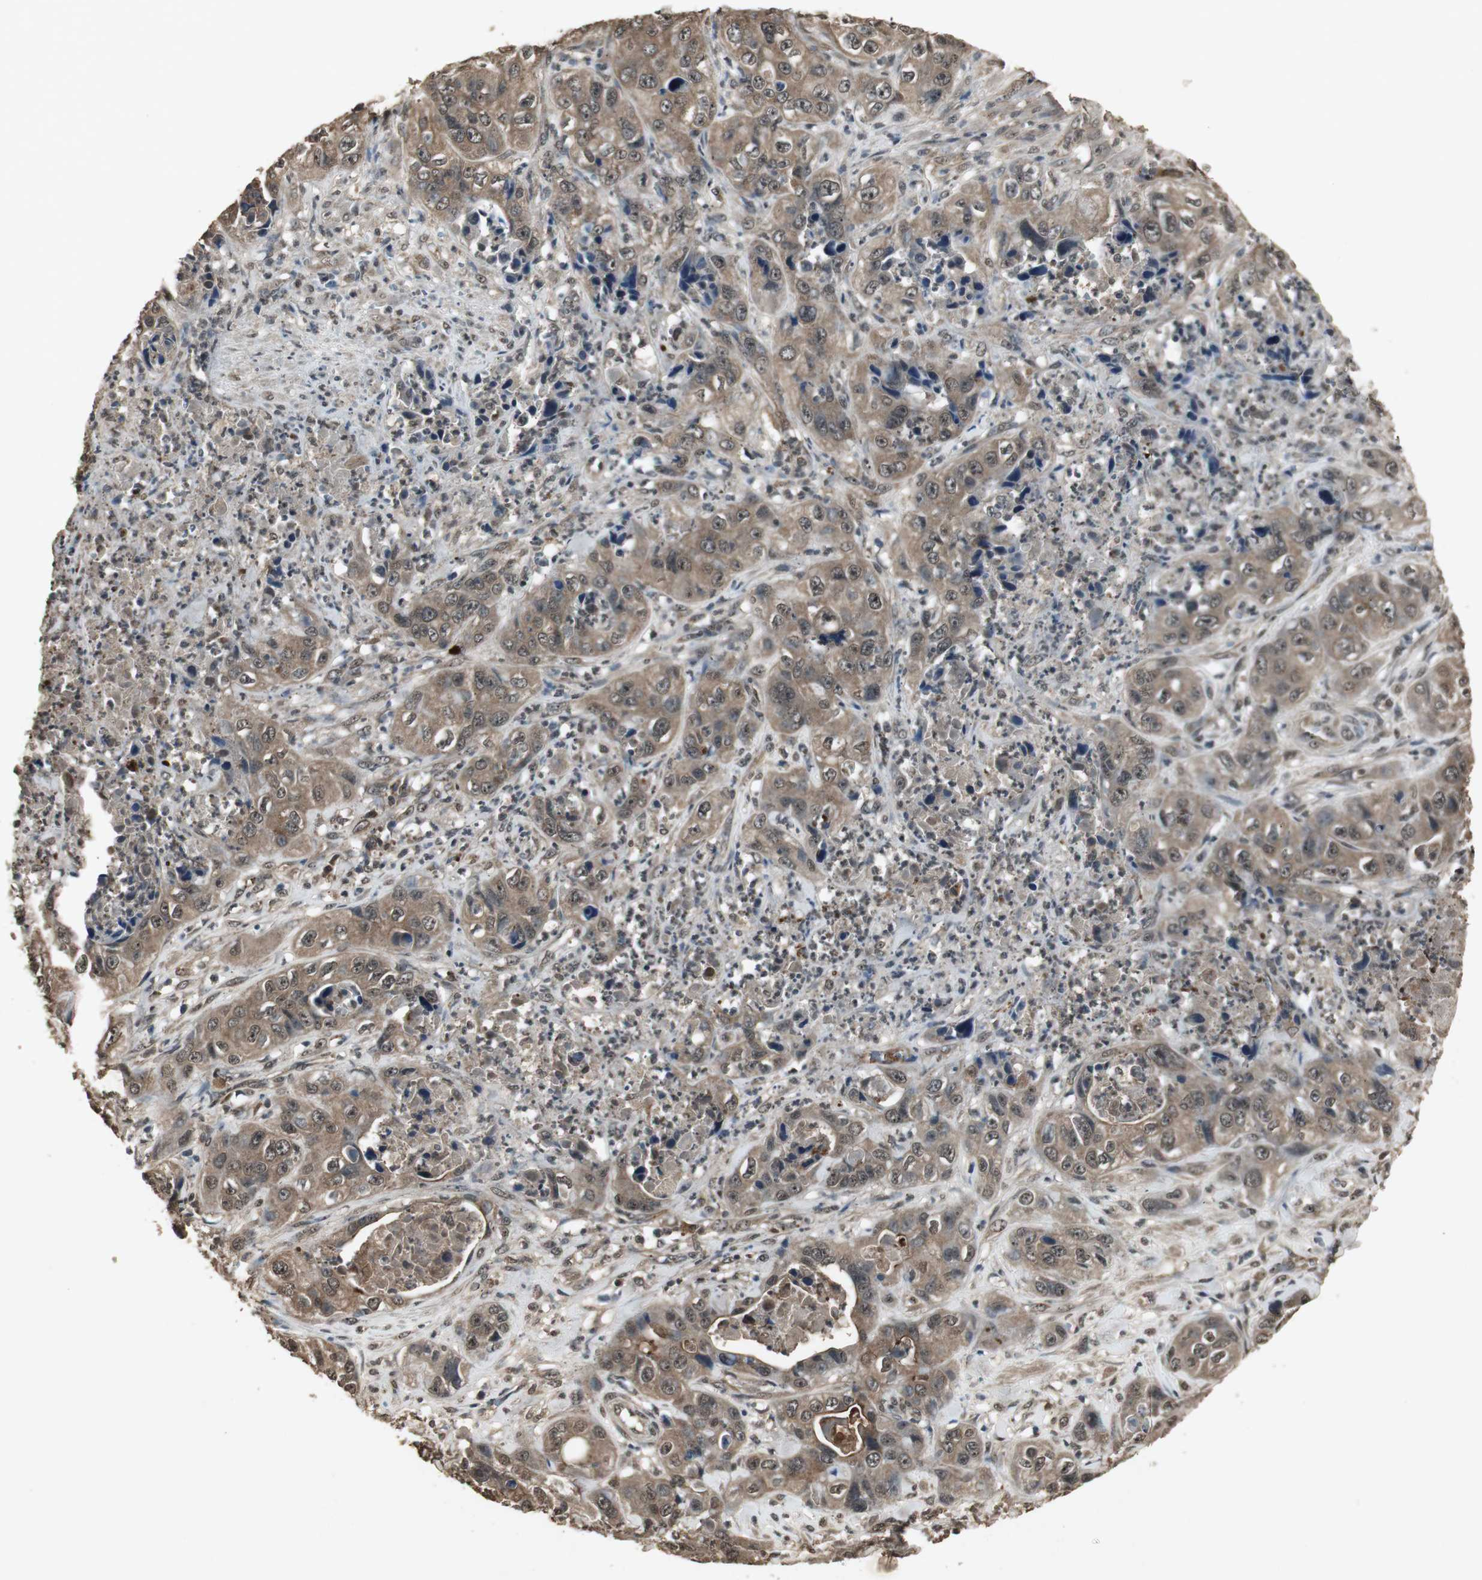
{"staining": {"intensity": "moderate", "quantity": ">75%", "location": "cytoplasmic/membranous,nuclear"}, "tissue": "liver cancer", "cell_type": "Tumor cells", "image_type": "cancer", "snomed": [{"axis": "morphology", "description": "Cholangiocarcinoma"}, {"axis": "topography", "description": "Liver"}], "caption": "Immunohistochemical staining of human liver cancer shows medium levels of moderate cytoplasmic/membranous and nuclear expression in about >75% of tumor cells.", "gene": "EMX1", "patient": {"sex": "female", "age": 61}}